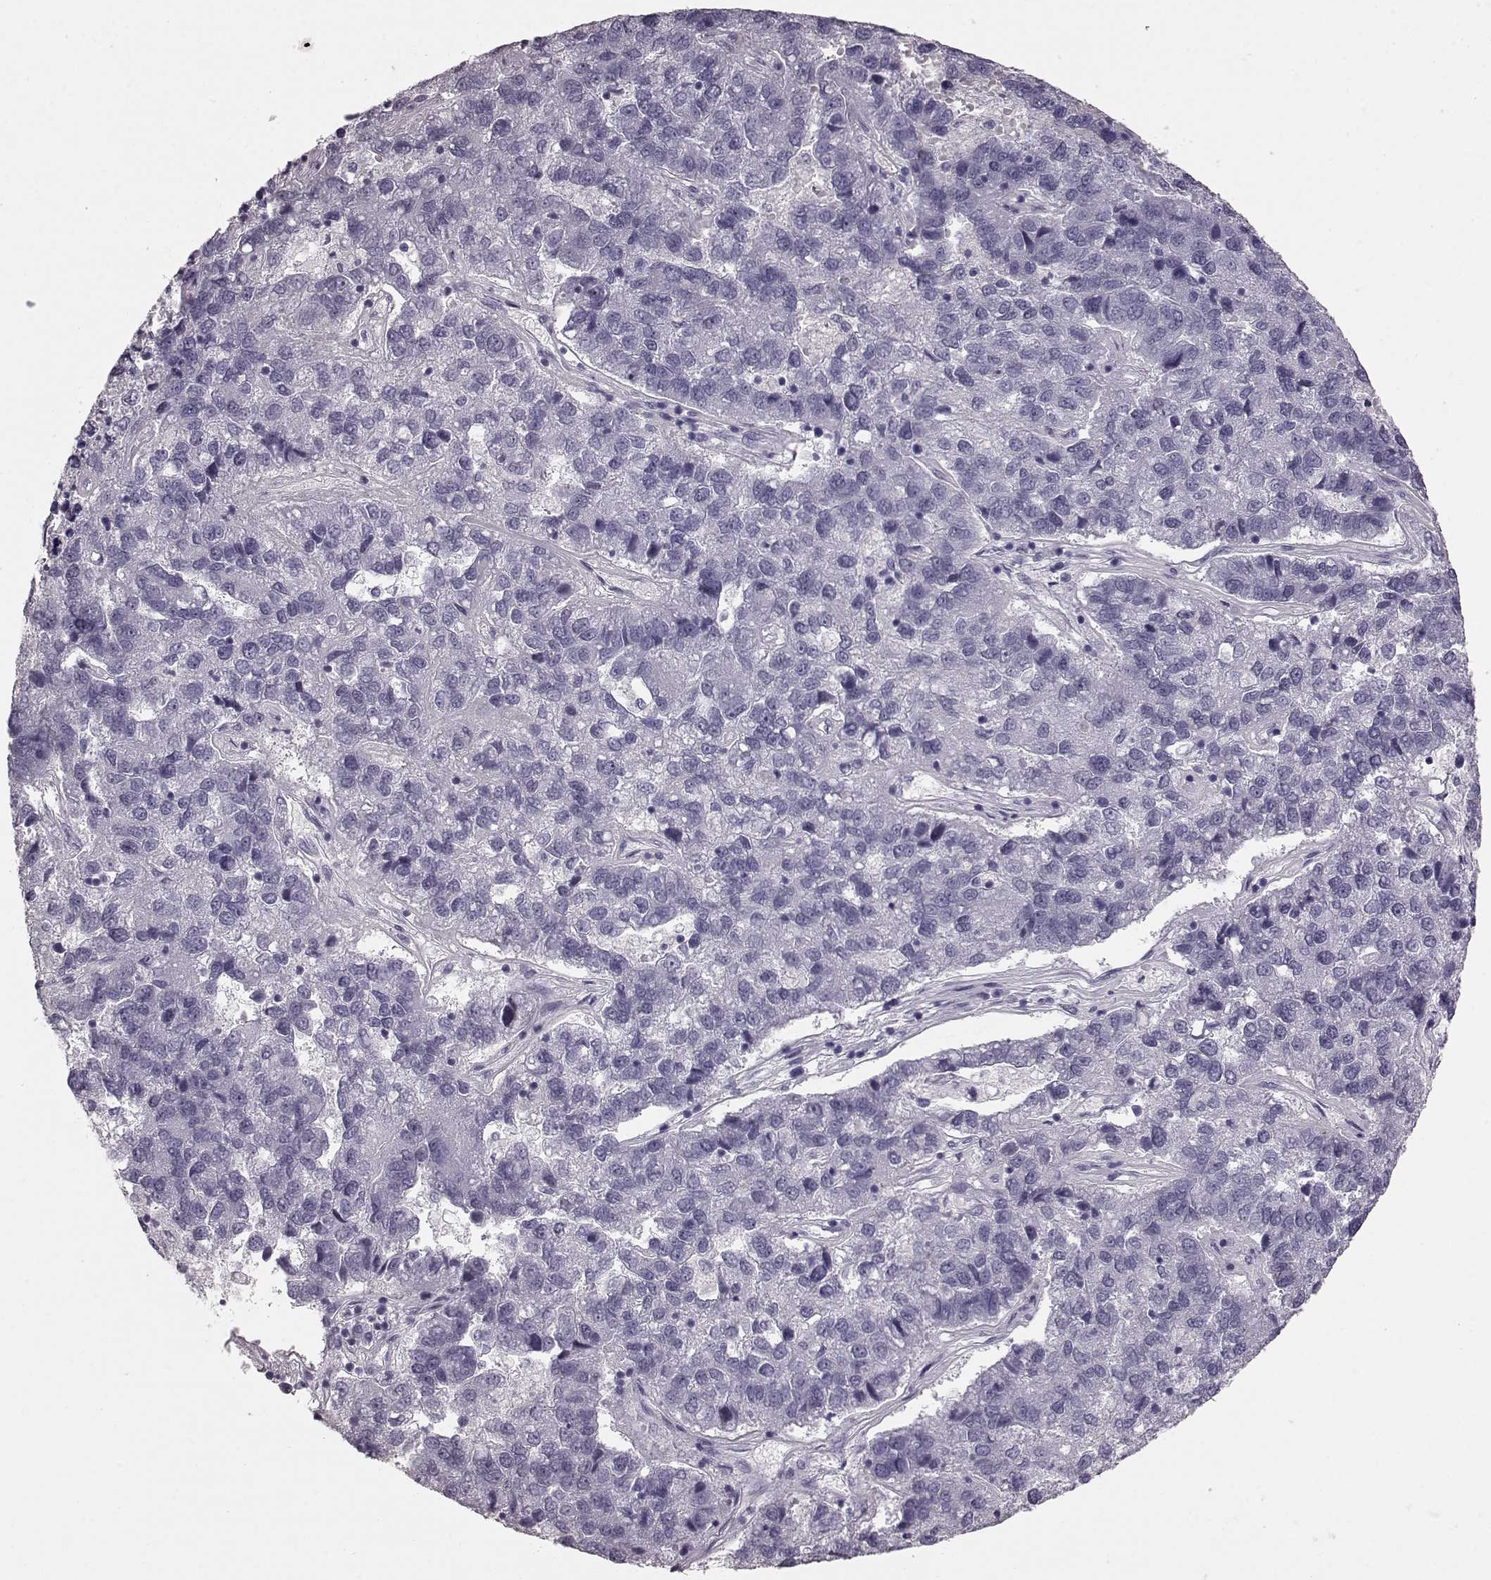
{"staining": {"intensity": "negative", "quantity": "none", "location": "none"}, "tissue": "pancreatic cancer", "cell_type": "Tumor cells", "image_type": "cancer", "snomed": [{"axis": "morphology", "description": "Adenocarcinoma, NOS"}, {"axis": "topography", "description": "Pancreas"}], "caption": "The histopathology image shows no staining of tumor cells in pancreatic cancer.", "gene": "TCHHL1", "patient": {"sex": "female", "age": 61}}